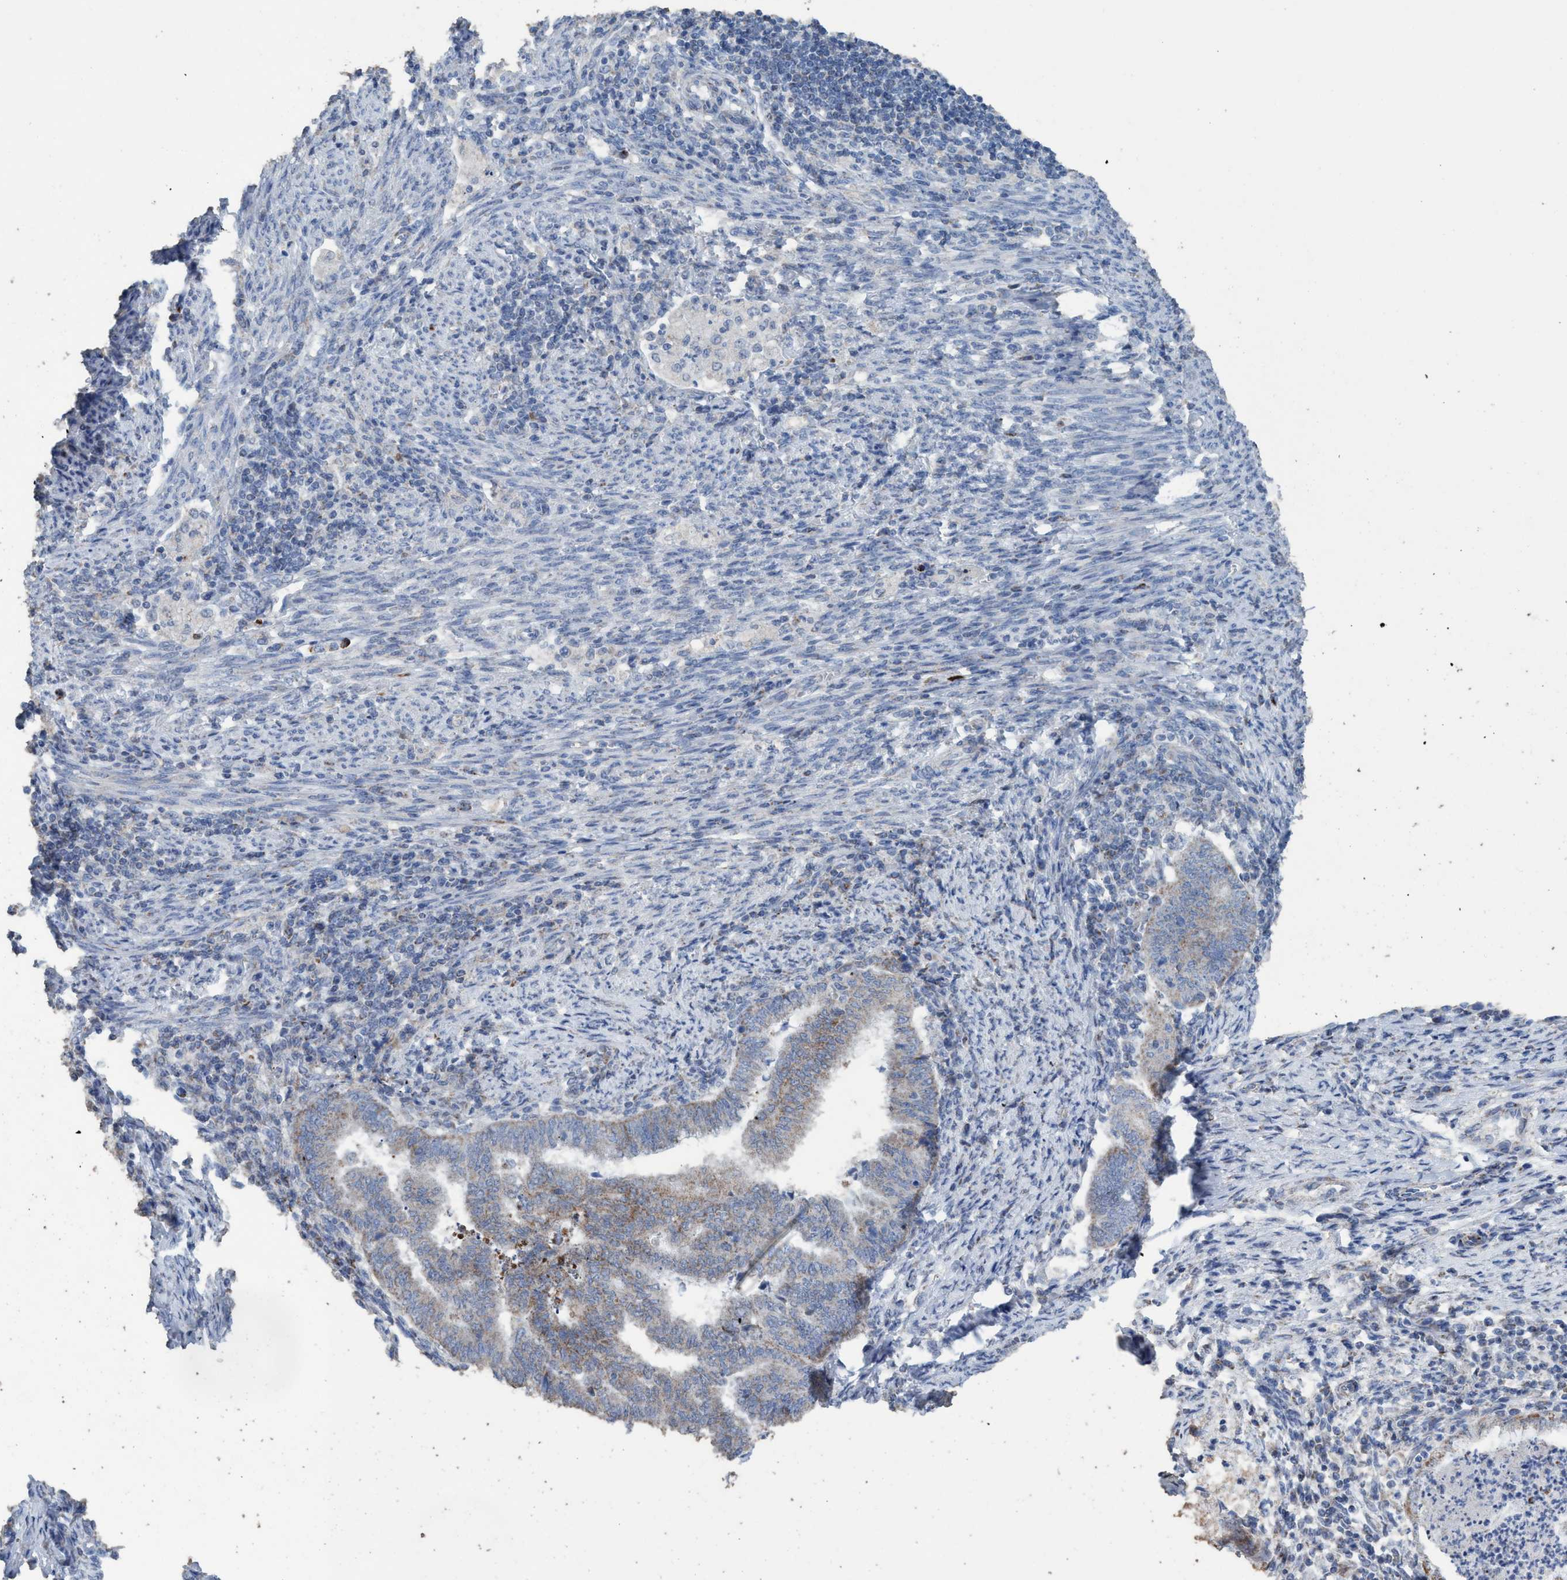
{"staining": {"intensity": "weak", "quantity": "25%-75%", "location": "cytoplasmic/membranous"}, "tissue": "endometrial cancer", "cell_type": "Tumor cells", "image_type": "cancer", "snomed": [{"axis": "morphology", "description": "Polyp, NOS"}, {"axis": "morphology", "description": "Adenocarcinoma, NOS"}, {"axis": "morphology", "description": "Adenoma, NOS"}, {"axis": "topography", "description": "Endometrium"}], "caption": "Immunohistochemistry (IHC) micrograph of neoplastic tissue: human endometrial cancer stained using immunohistochemistry exhibits low levels of weak protein expression localized specifically in the cytoplasmic/membranous of tumor cells, appearing as a cytoplasmic/membranous brown color.", "gene": "RSAD1", "patient": {"sex": "female", "age": 79}}